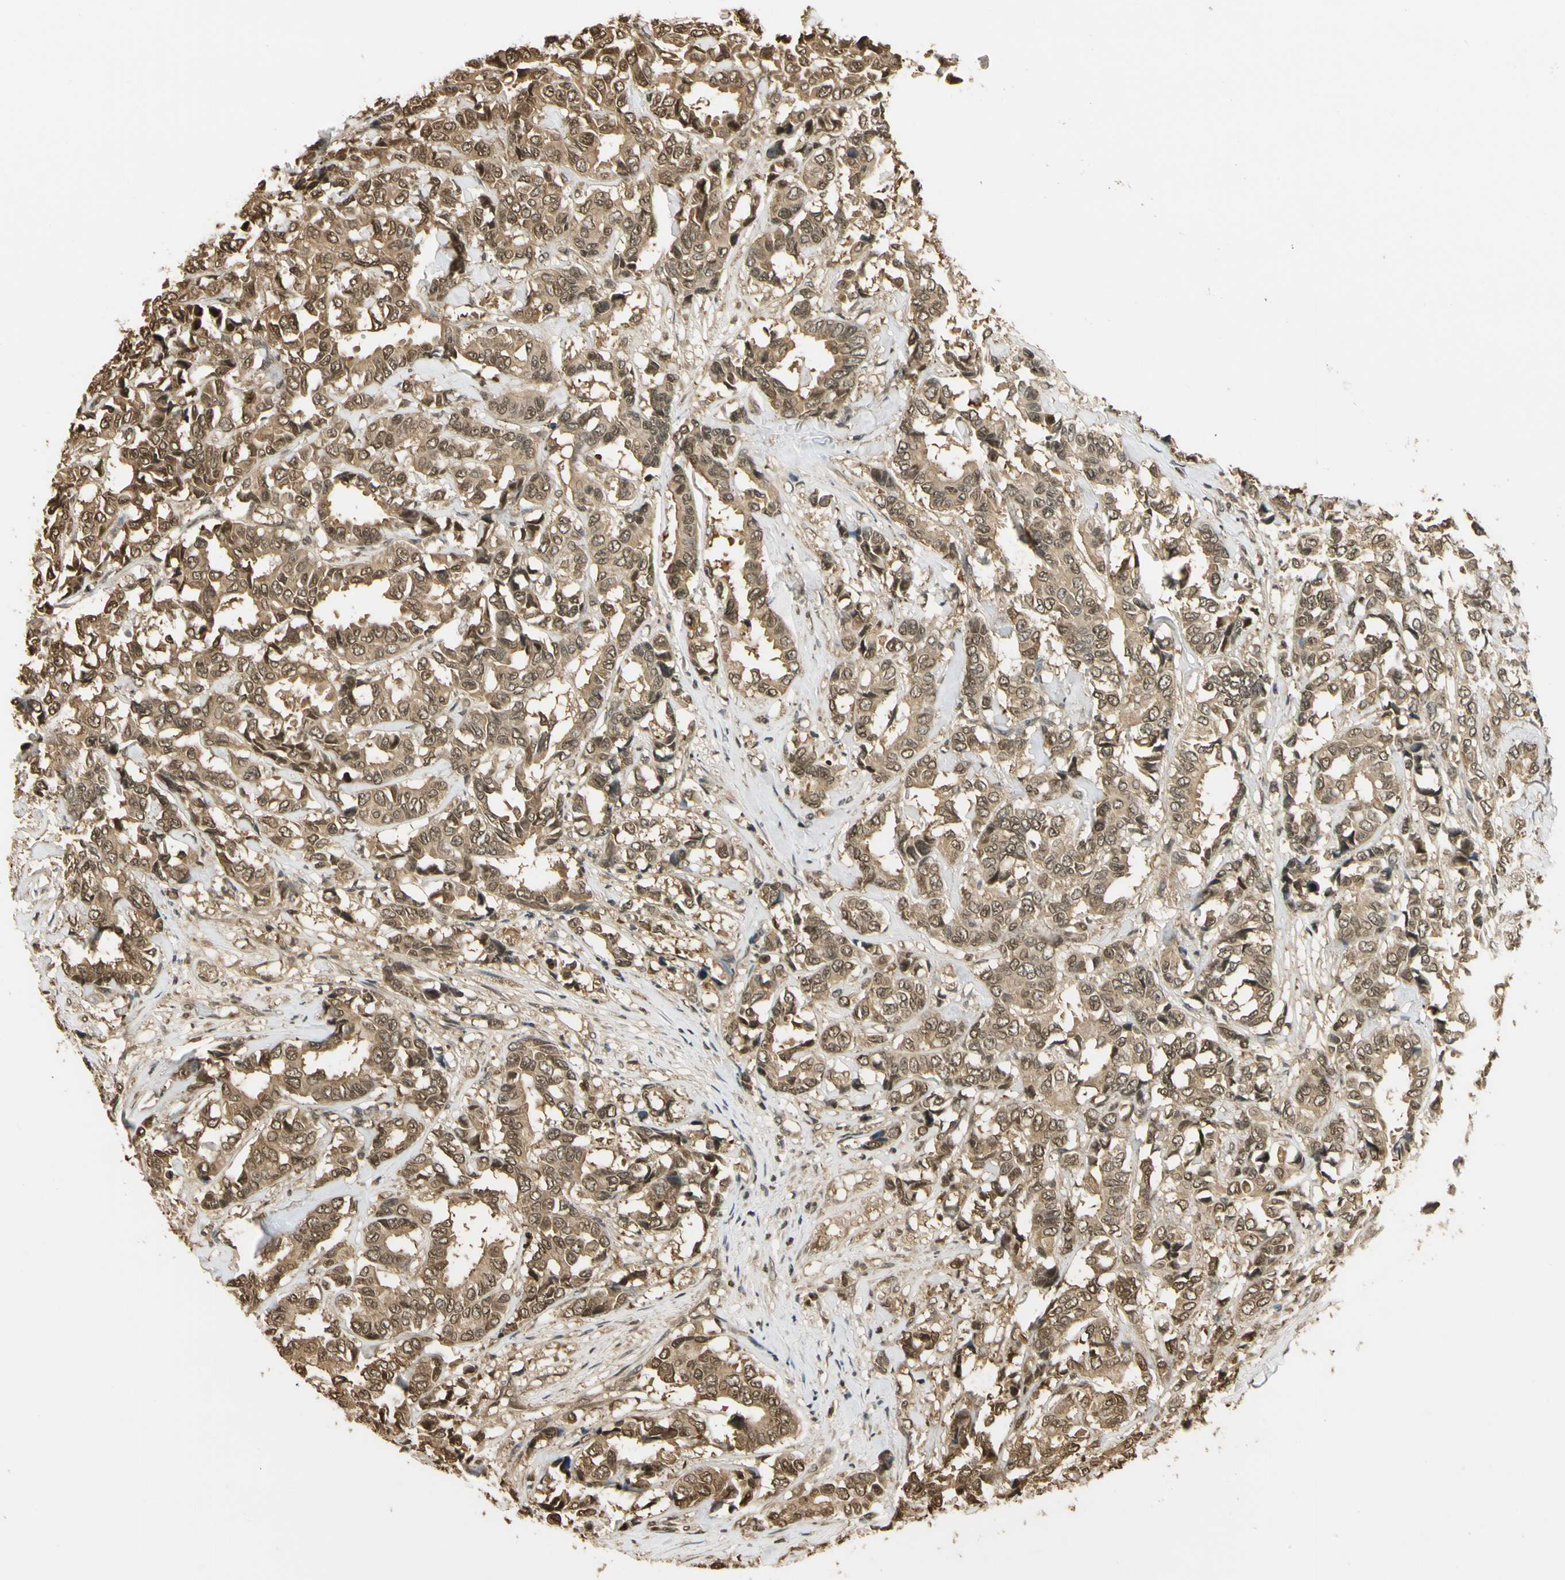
{"staining": {"intensity": "moderate", "quantity": ">75%", "location": "cytoplasmic/membranous"}, "tissue": "breast cancer", "cell_type": "Tumor cells", "image_type": "cancer", "snomed": [{"axis": "morphology", "description": "Duct carcinoma"}, {"axis": "topography", "description": "Breast"}], "caption": "Breast cancer stained for a protein shows moderate cytoplasmic/membranous positivity in tumor cells. The protein of interest is stained brown, and the nuclei are stained in blue (DAB IHC with brightfield microscopy, high magnification).", "gene": "SOD1", "patient": {"sex": "female", "age": 87}}